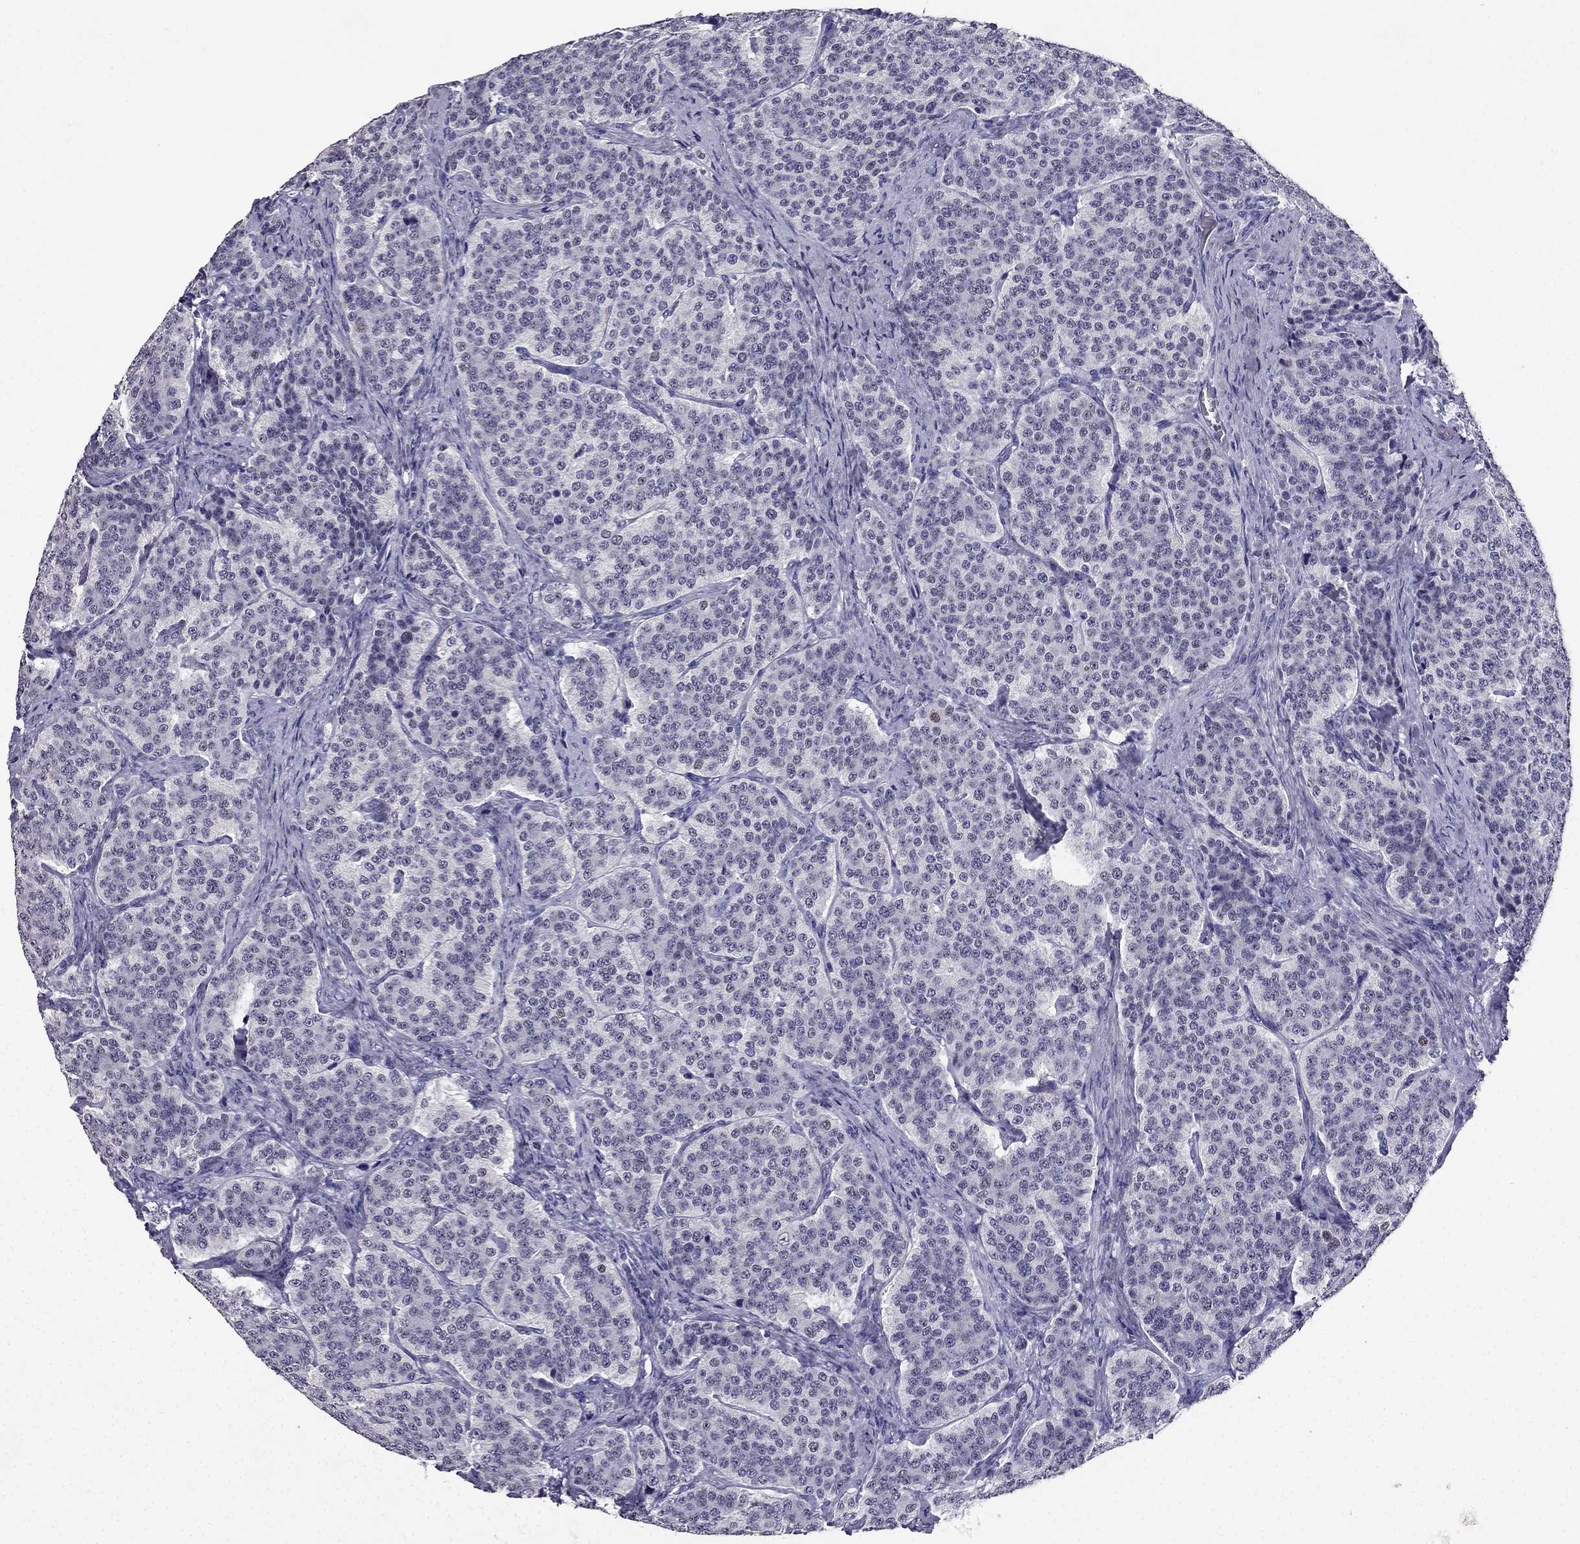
{"staining": {"intensity": "negative", "quantity": "none", "location": "none"}, "tissue": "carcinoid", "cell_type": "Tumor cells", "image_type": "cancer", "snomed": [{"axis": "morphology", "description": "Carcinoid, malignant, NOS"}, {"axis": "topography", "description": "Small intestine"}], "caption": "A high-resolution histopathology image shows immunohistochemistry staining of malignant carcinoid, which shows no significant positivity in tumor cells. (DAB immunohistochemistry (IHC), high magnification).", "gene": "ARID3A", "patient": {"sex": "female", "age": 58}}